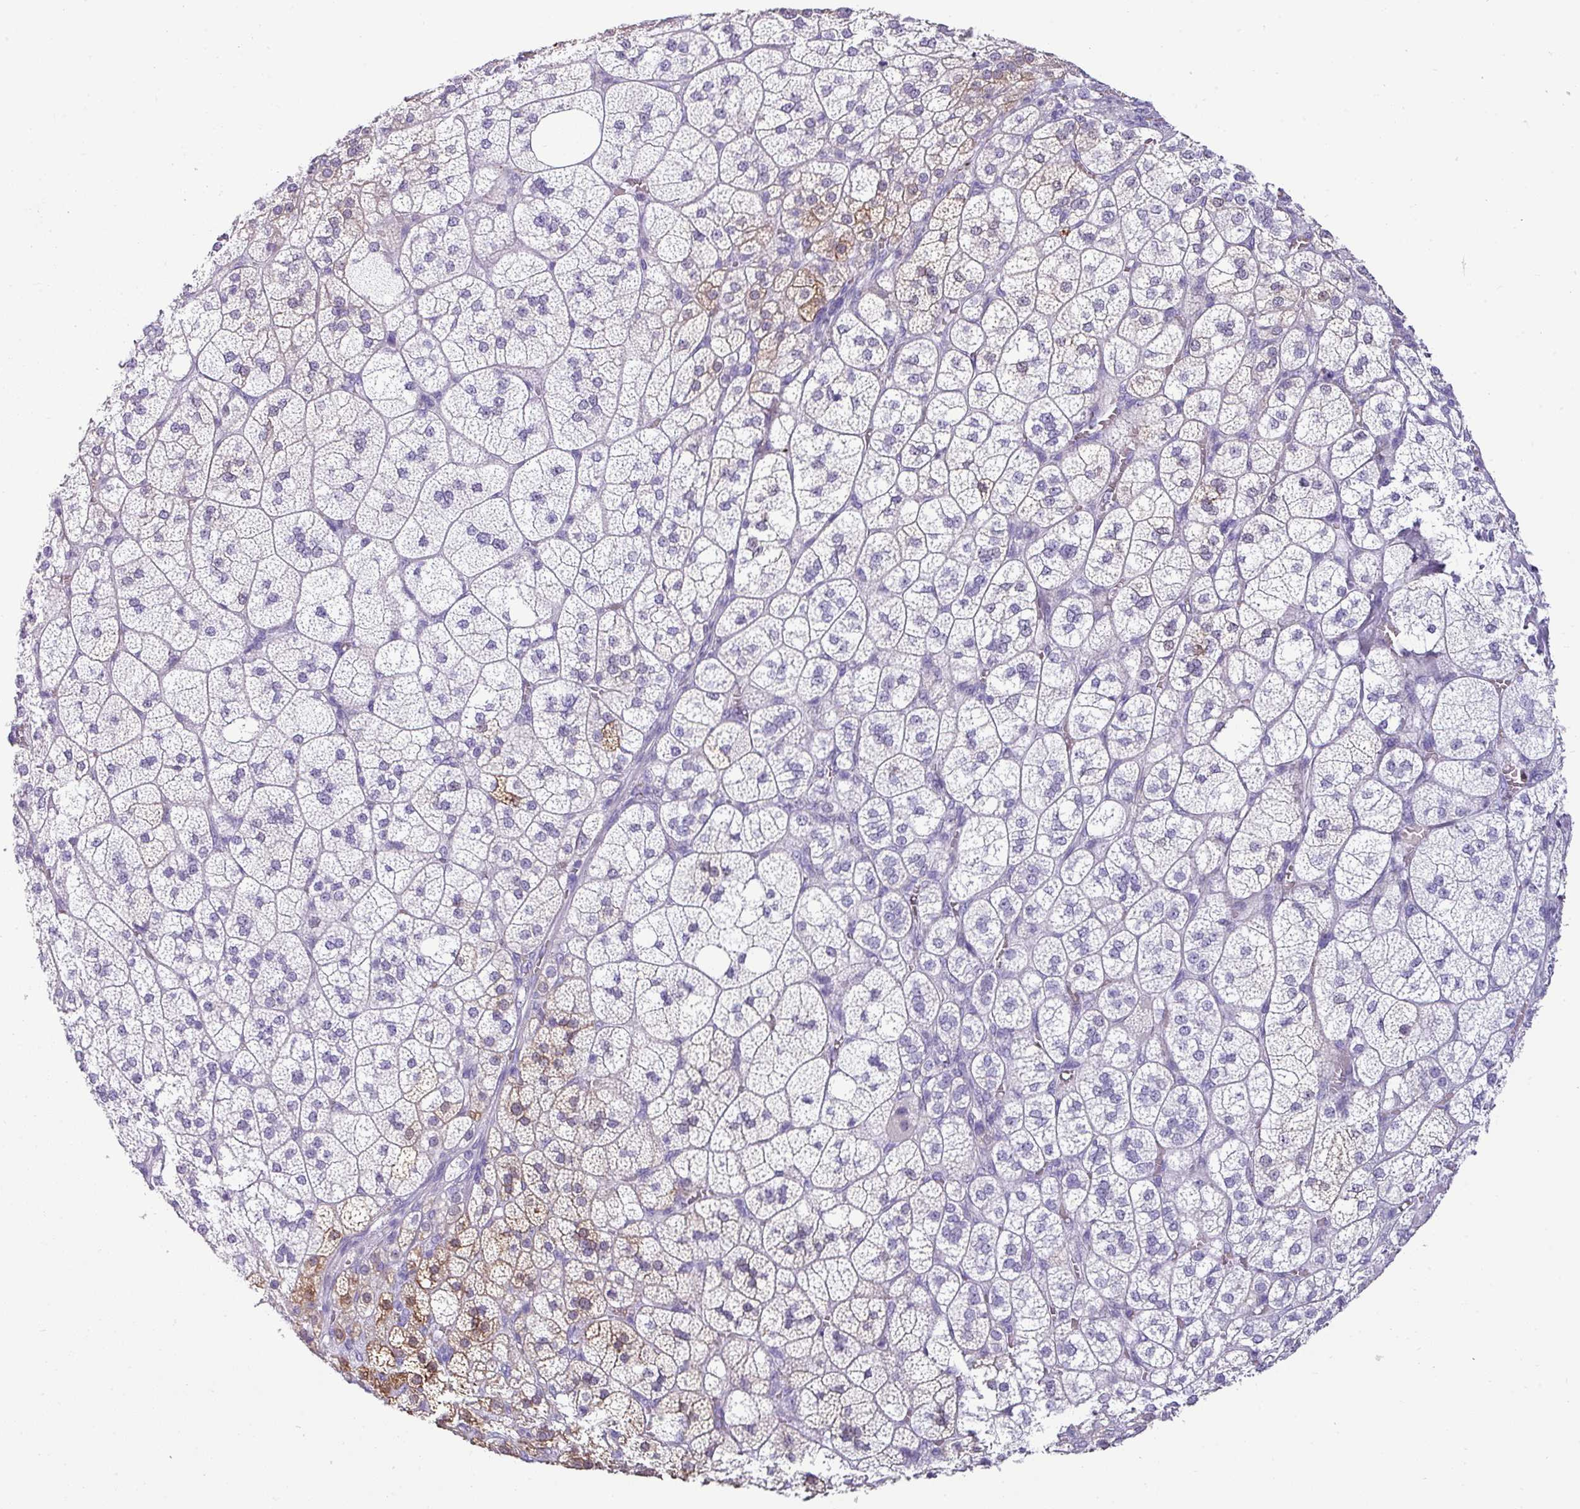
{"staining": {"intensity": "moderate", "quantity": "25%-75%", "location": "cytoplasmic/membranous,nuclear"}, "tissue": "adrenal gland", "cell_type": "Glandular cells", "image_type": "normal", "snomed": [{"axis": "morphology", "description": "Normal tissue, NOS"}, {"axis": "topography", "description": "Adrenal gland"}], "caption": "Benign adrenal gland reveals moderate cytoplasmic/membranous,nuclear expression in approximately 25%-75% of glandular cells, visualized by immunohistochemistry.", "gene": "VCX2", "patient": {"sex": "female", "age": 60}}